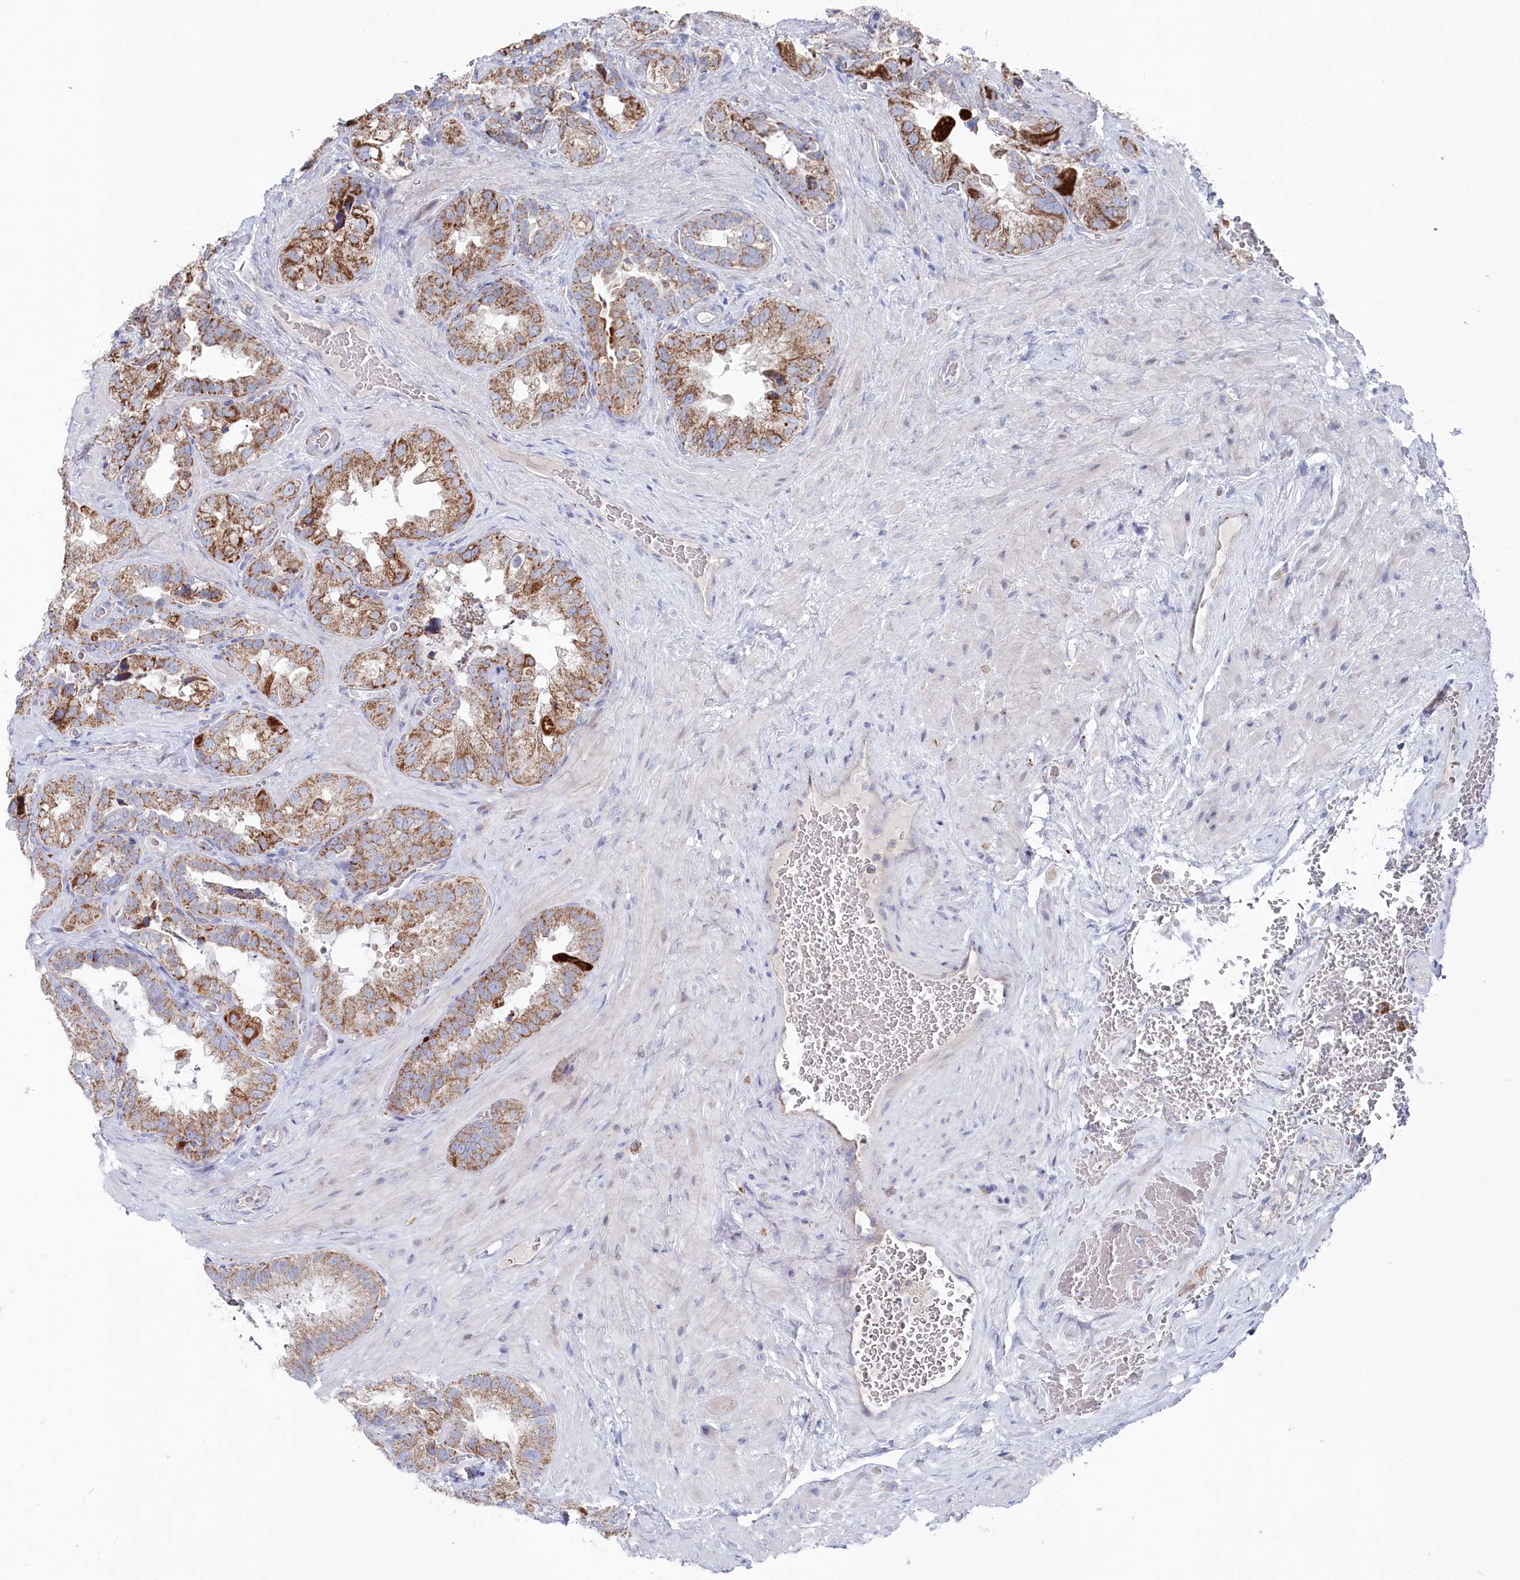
{"staining": {"intensity": "moderate", "quantity": ">75%", "location": "cytoplasmic/membranous"}, "tissue": "seminal vesicle", "cell_type": "Glandular cells", "image_type": "normal", "snomed": [{"axis": "morphology", "description": "Normal tissue, NOS"}, {"axis": "topography", "description": "Seminal veicle"}, {"axis": "topography", "description": "Peripheral nerve tissue"}], "caption": "This image exhibits unremarkable seminal vesicle stained with immunohistochemistry to label a protein in brown. The cytoplasmic/membranous of glandular cells show moderate positivity for the protein. Nuclei are counter-stained blue.", "gene": "GLS2", "patient": {"sex": "male", "age": 67}}